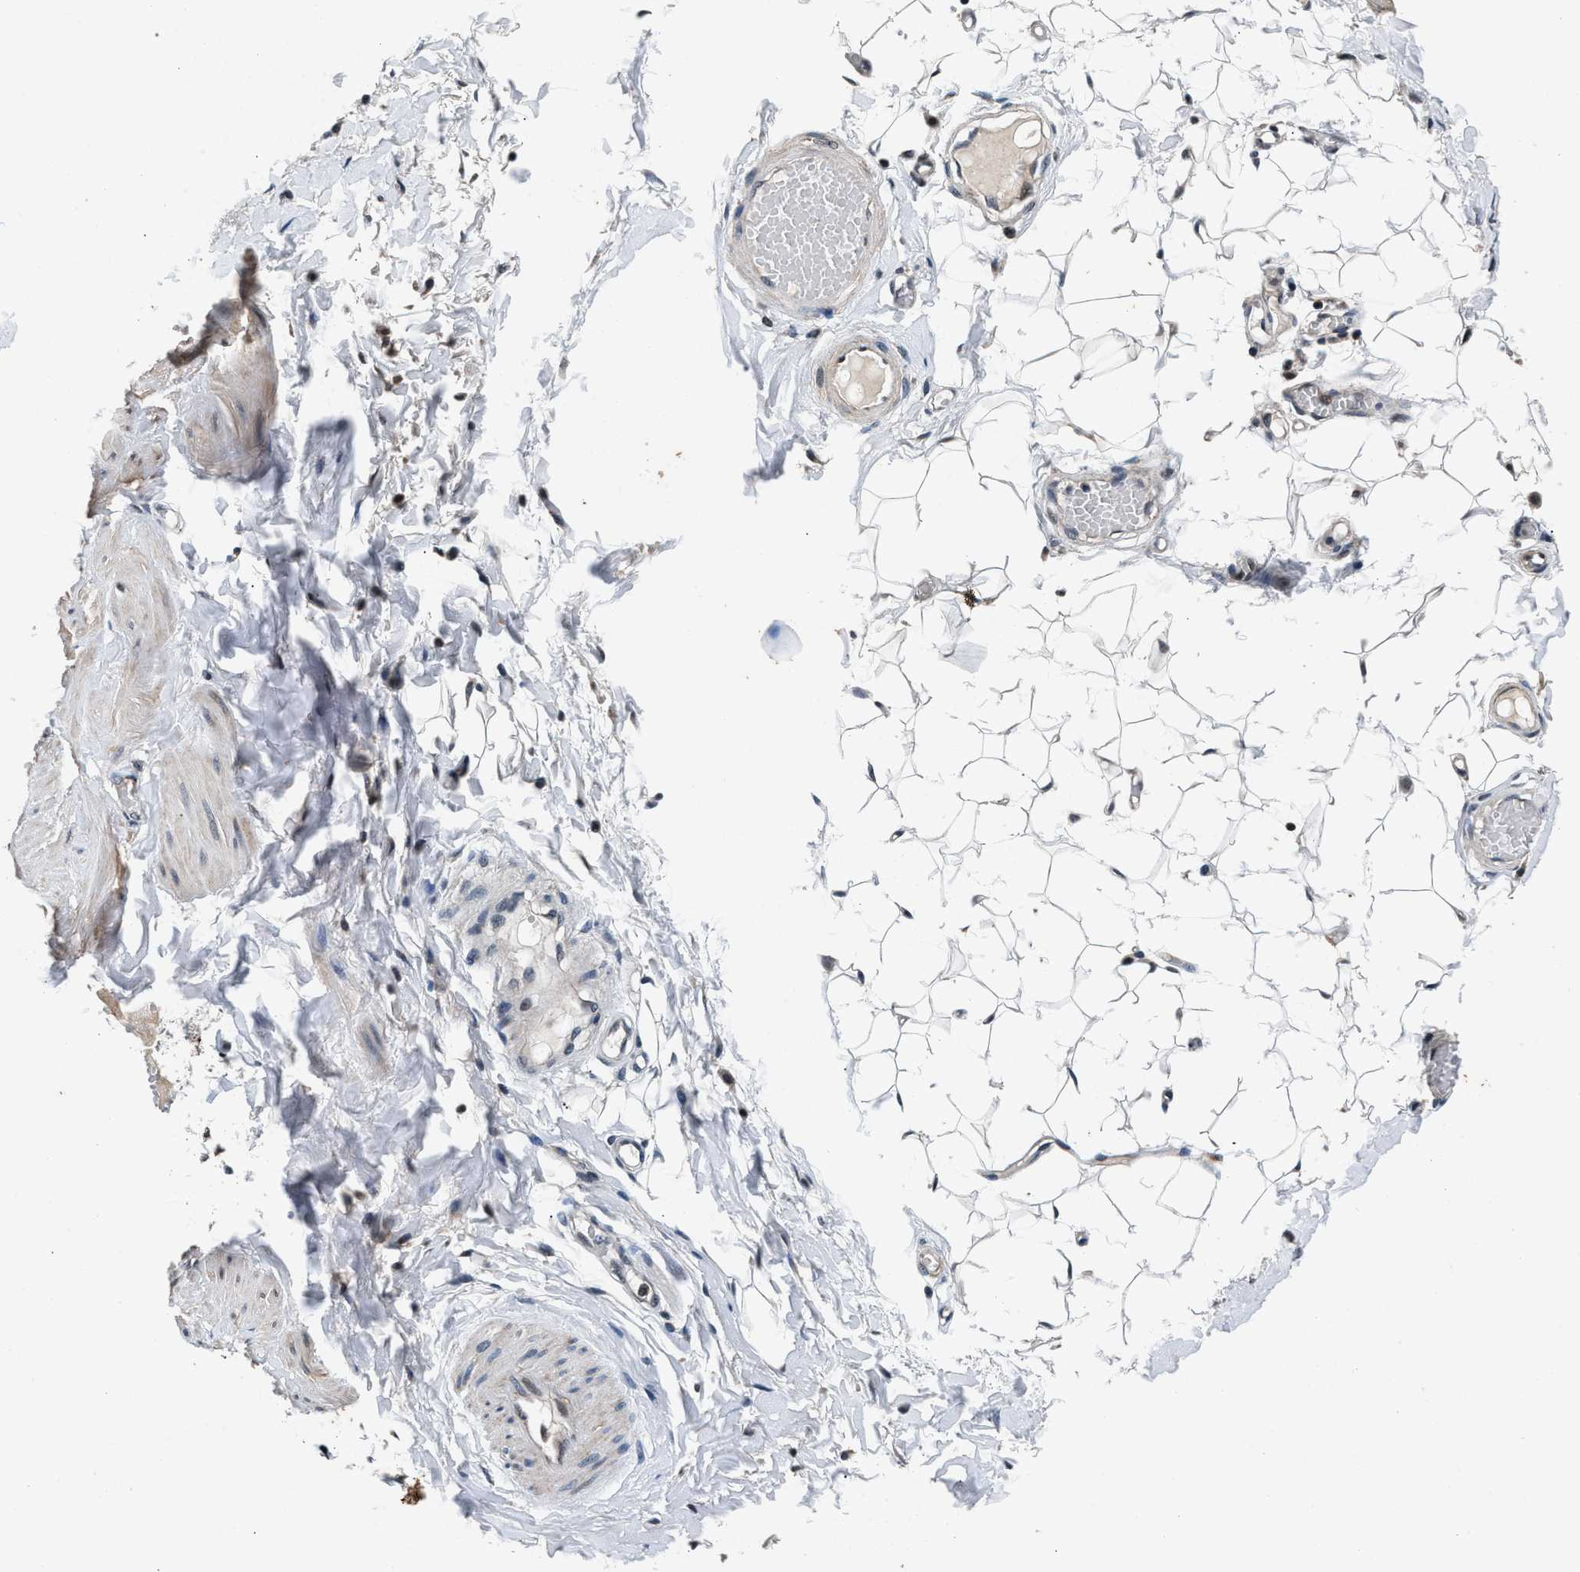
{"staining": {"intensity": "weak", "quantity": "25%-75%", "location": "cytoplasmic/membranous"}, "tissue": "adipose tissue", "cell_type": "Adipocytes", "image_type": "normal", "snomed": [{"axis": "morphology", "description": "Normal tissue, NOS"}, {"axis": "topography", "description": "Adipose tissue"}, {"axis": "topography", "description": "Vascular tissue"}, {"axis": "topography", "description": "Peripheral nerve tissue"}], "caption": "Immunohistochemistry (DAB (3,3'-diaminobenzidine)) staining of normal adipose tissue exhibits weak cytoplasmic/membranous protein staining in about 25%-75% of adipocytes.", "gene": "PRRC2B", "patient": {"sex": "male", "age": 25}}